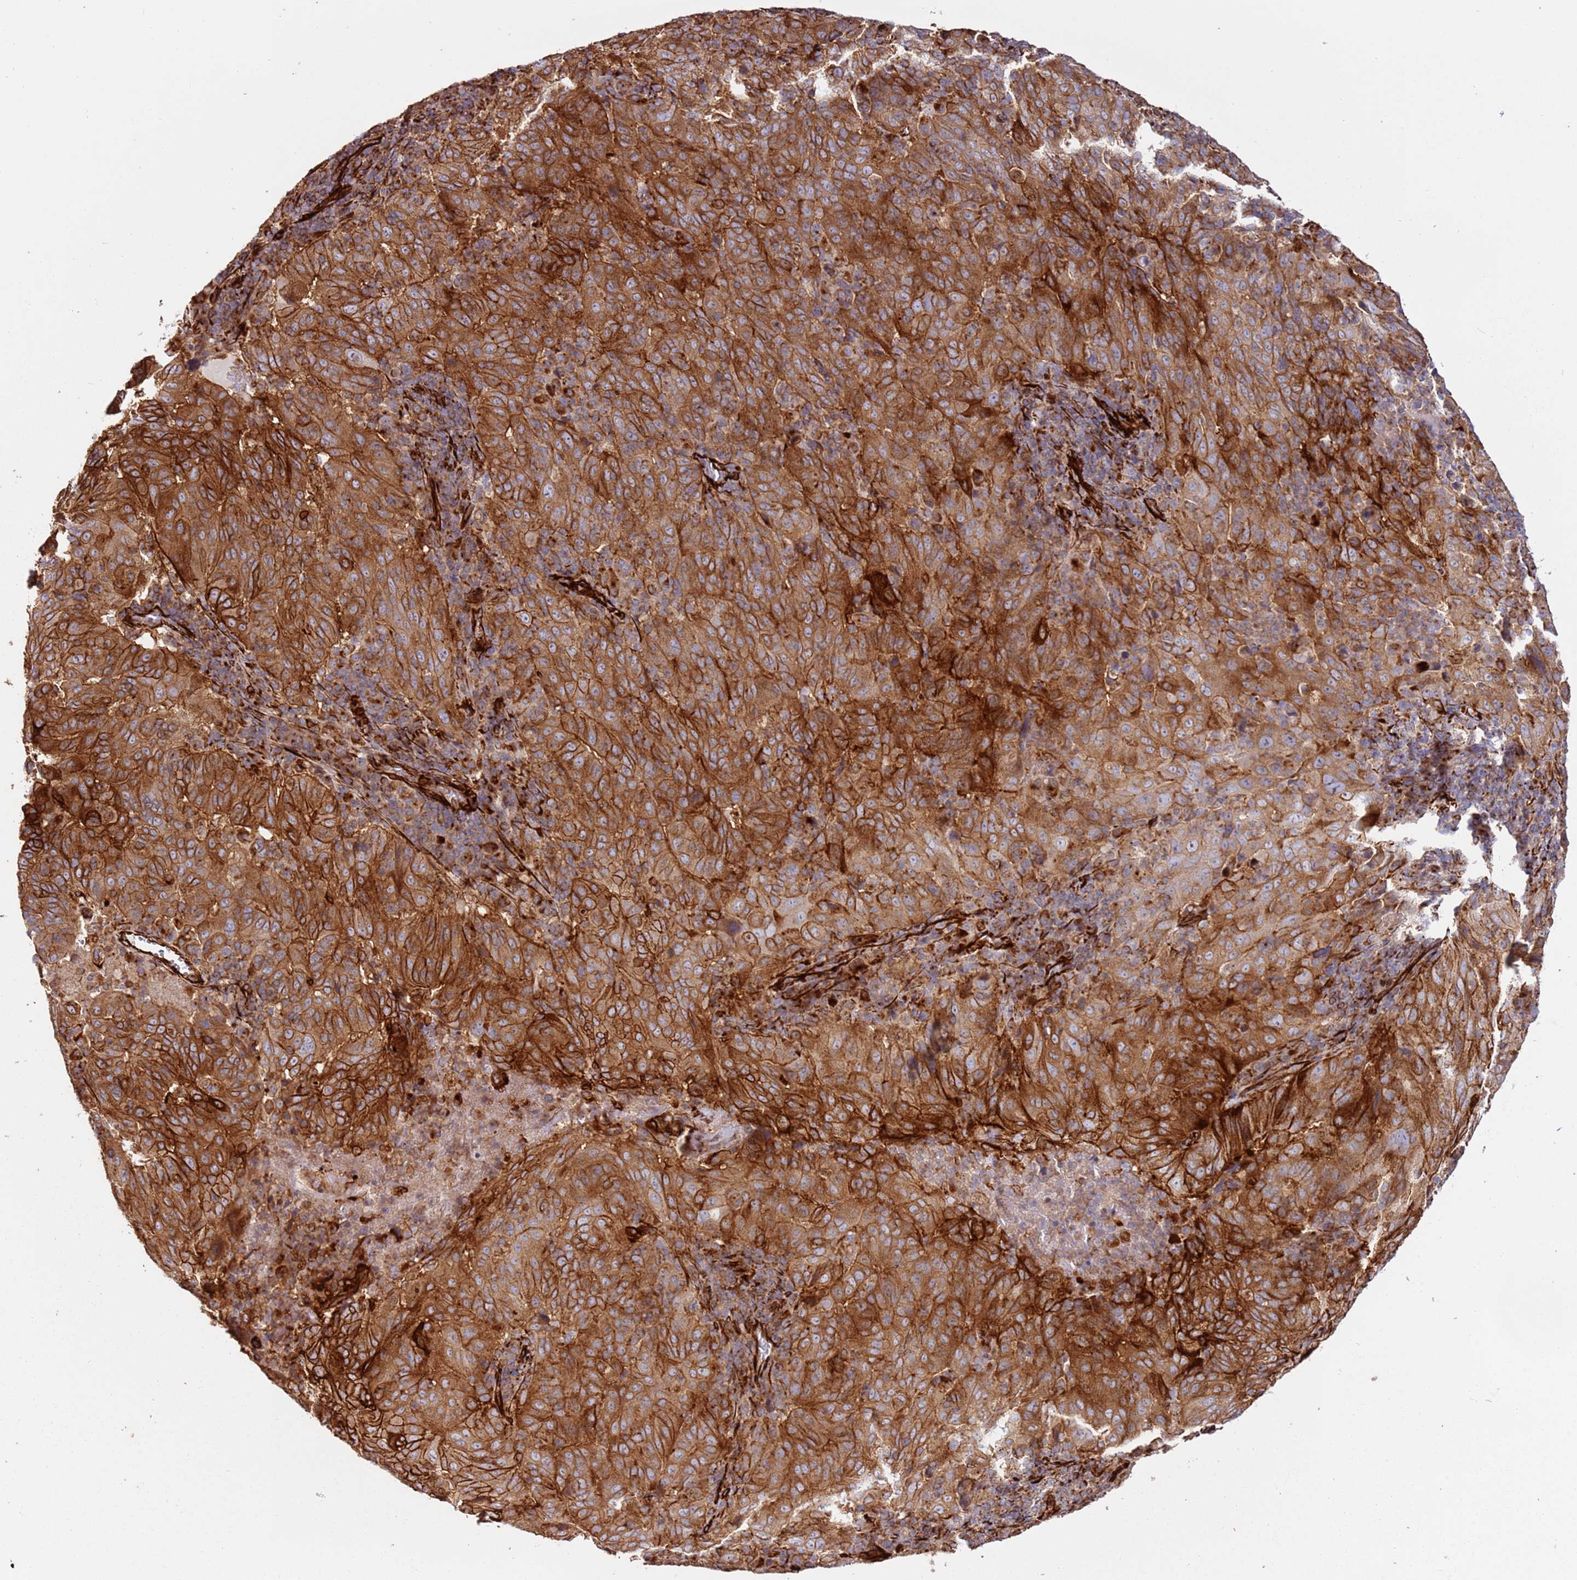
{"staining": {"intensity": "strong", "quantity": ">75%", "location": "cytoplasmic/membranous"}, "tissue": "pancreatic cancer", "cell_type": "Tumor cells", "image_type": "cancer", "snomed": [{"axis": "morphology", "description": "Adenocarcinoma, NOS"}, {"axis": "topography", "description": "Pancreas"}], "caption": "Pancreatic adenocarcinoma stained with a protein marker displays strong staining in tumor cells.", "gene": "MRGPRE", "patient": {"sex": "male", "age": 63}}